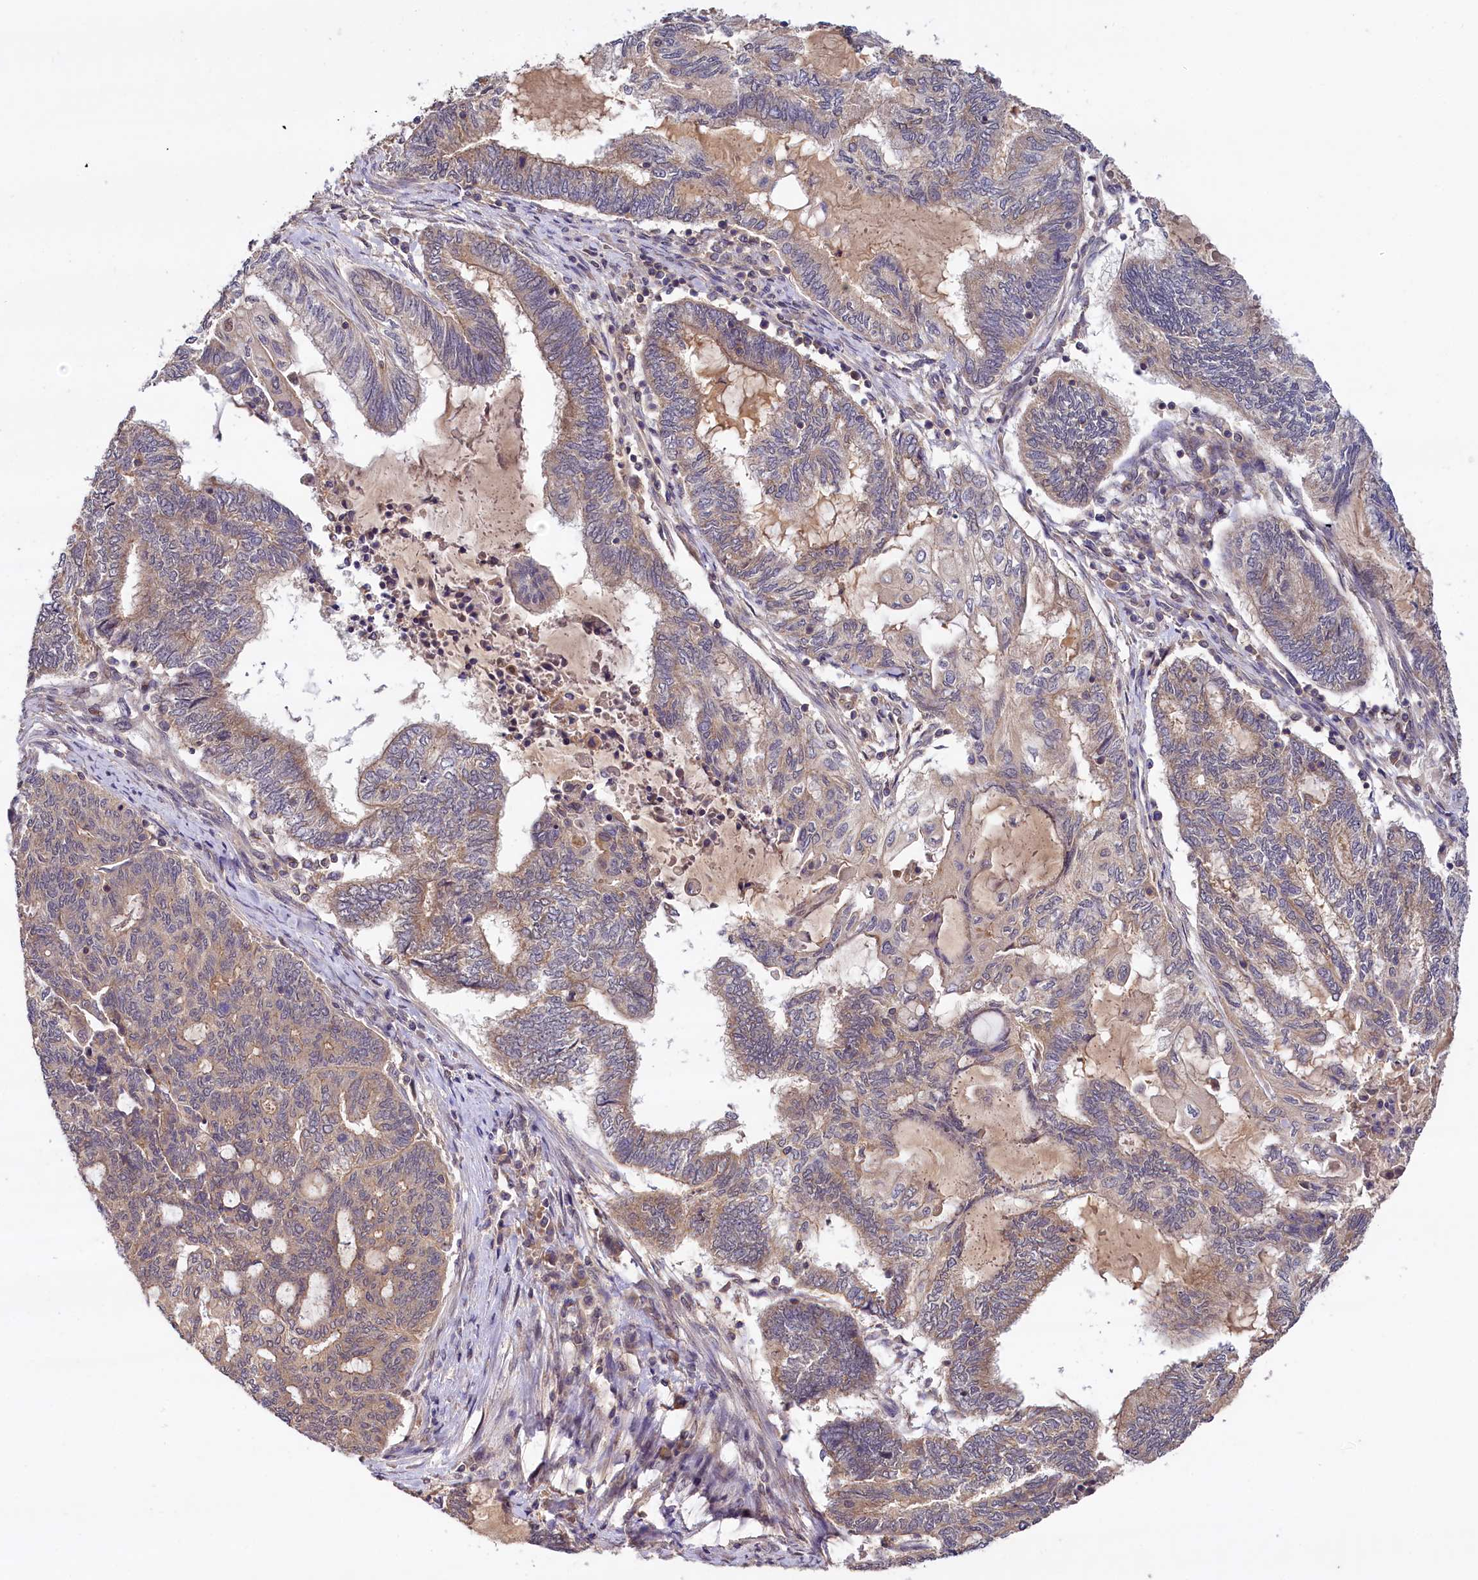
{"staining": {"intensity": "weak", "quantity": "25%-75%", "location": "cytoplasmic/membranous"}, "tissue": "endometrial cancer", "cell_type": "Tumor cells", "image_type": "cancer", "snomed": [{"axis": "morphology", "description": "Adenocarcinoma, NOS"}, {"axis": "topography", "description": "Uterus"}, {"axis": "topography", "description": "Endometrium"}], "caption": "Protein expression analysis of endometrial cancer reveals weak cytoplasmic/membranous staining in approximately 25%-75% of tumor cells.", "gene": "TMEM39A", "patient": {"sex": "female", "age": 70}}